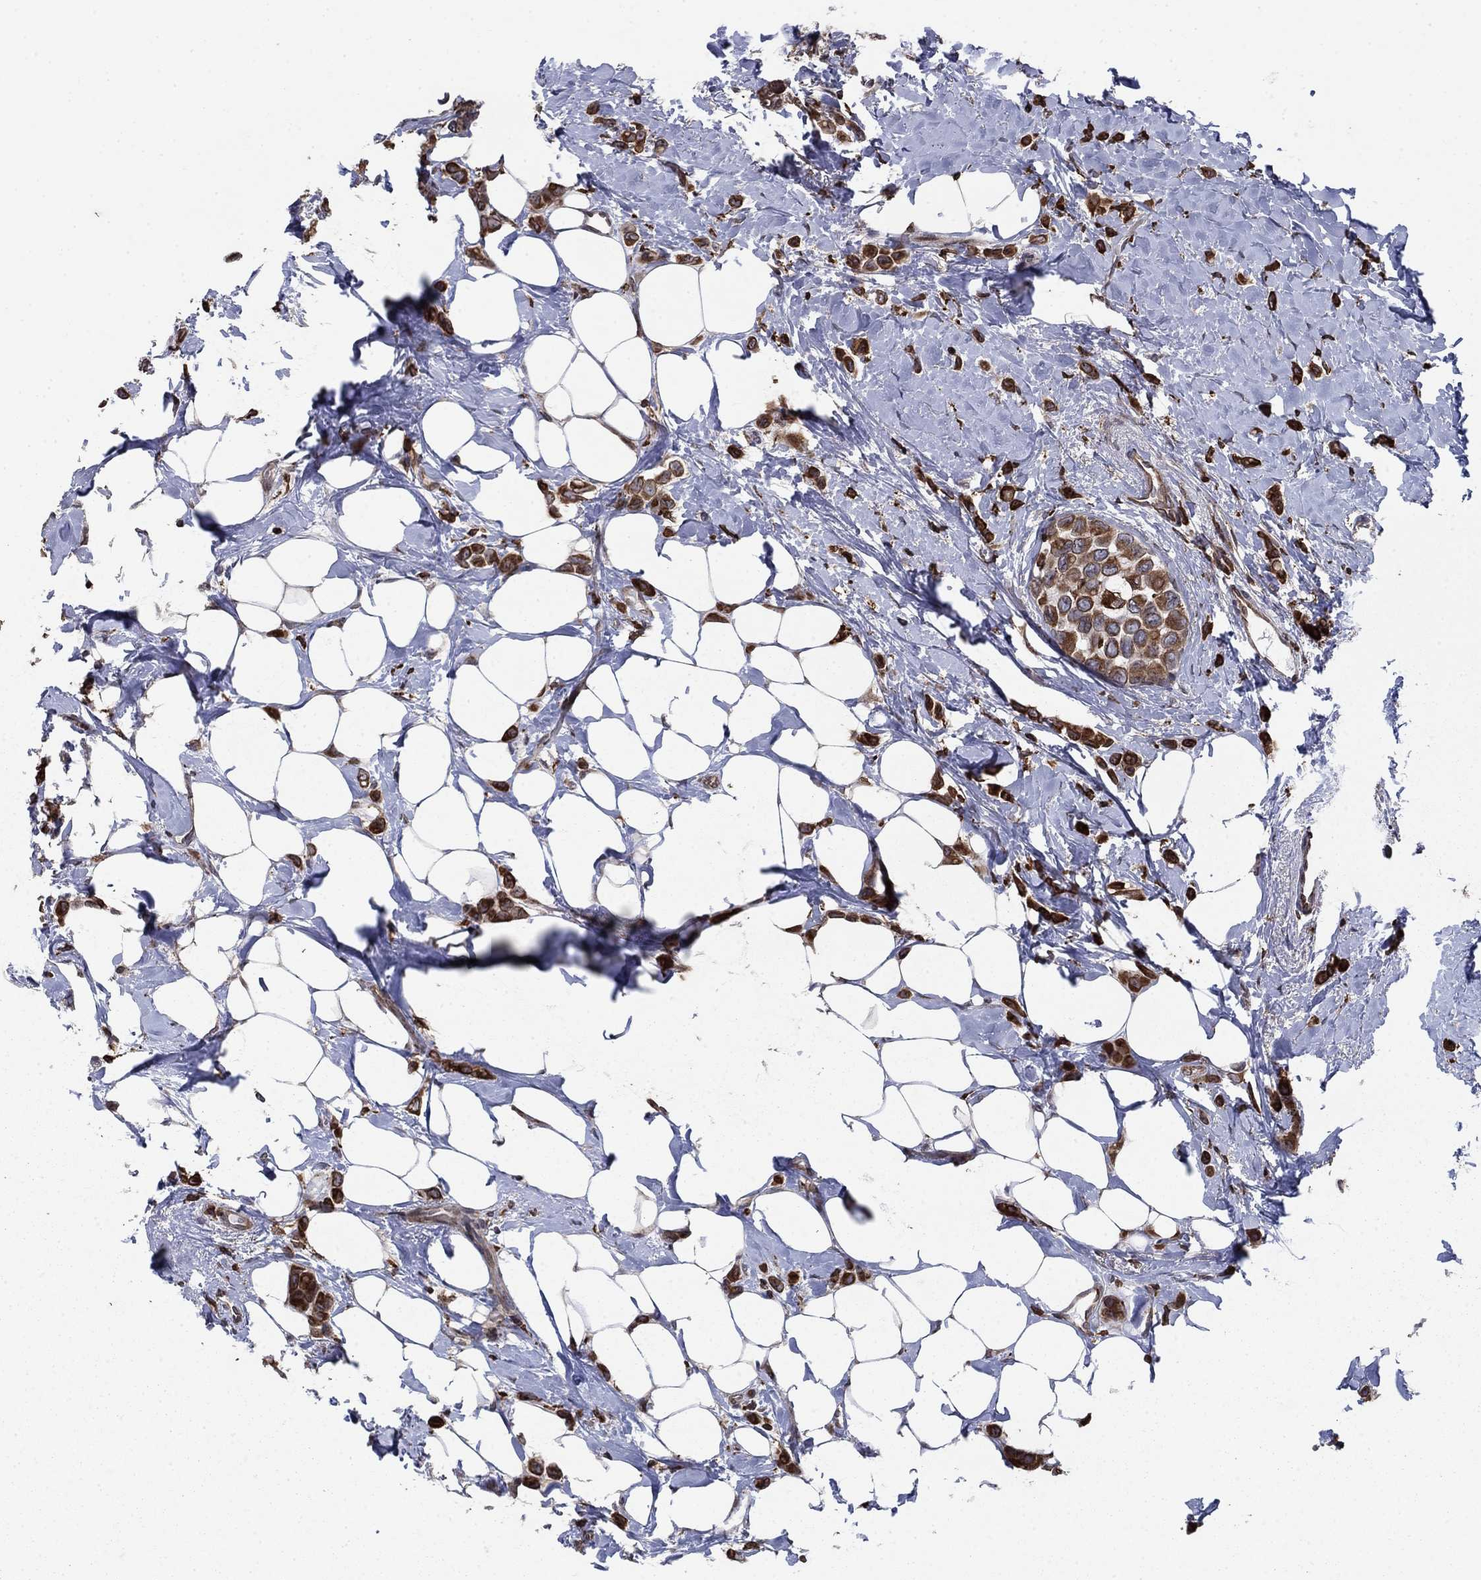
{"staining": {"intensity": "strong", "quantity": ">75%", "location": "cytoplasmic/membranous"}, "tissue": "breast cancer", "cell_type": "Tumor cells", "image_type": "cancer", "snomed": [{"axis": "morphology", "description": "Lobular carcinoma"}, {"axis": "topography", "description": "Breast"}], "caption": "DAB (3,3'-diaminobenzidine) immunohistochemical staining of lobular carcinoma (breast) shows strong cytoplasmic/membranous protein staining in approximately >75% of tumor cells.", "gene": "DHRS7", "patient": {"sex": "female", "age": 66}}